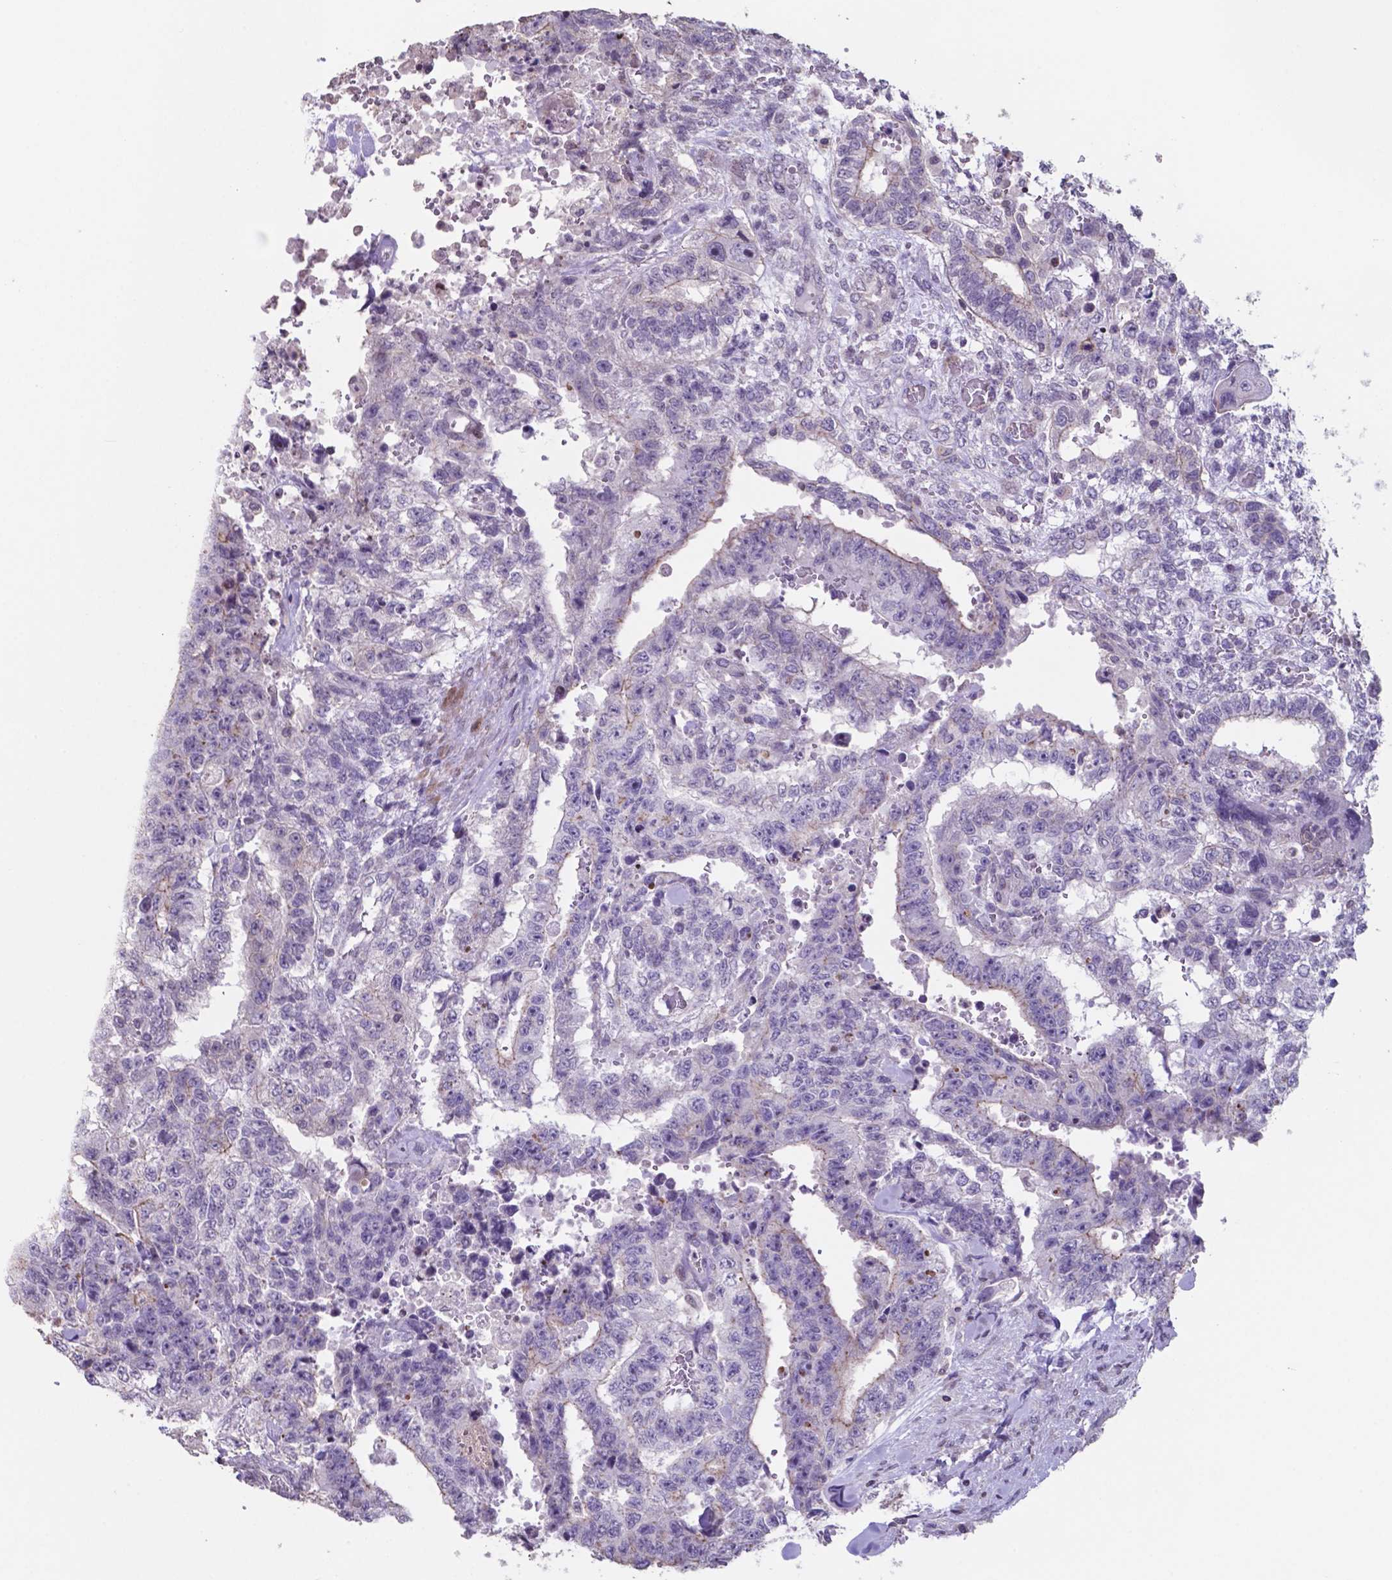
{"staining": {"intensity": "weak", "quantity": "<25%", "location": "cytoplasmic/membranous"}, "tissue": "testis cancer", "cell_type": "Tumor cells", "image_type": "cancer", "snomed": [{"axis": "morphology", "description": "Carcinoma, Embryonal, NOS"}, {"axis": "topography", "description": "Testis"}], "caption": "Immunohistochemical staining of human testis cancer shows no significant staining in tumor cells. The staining is performed using DAB brown chromogen with nuclei counter-stained in using hematoxylin.", "gene": "MLC1", "patient": {"sex": "male", "age": 24}}